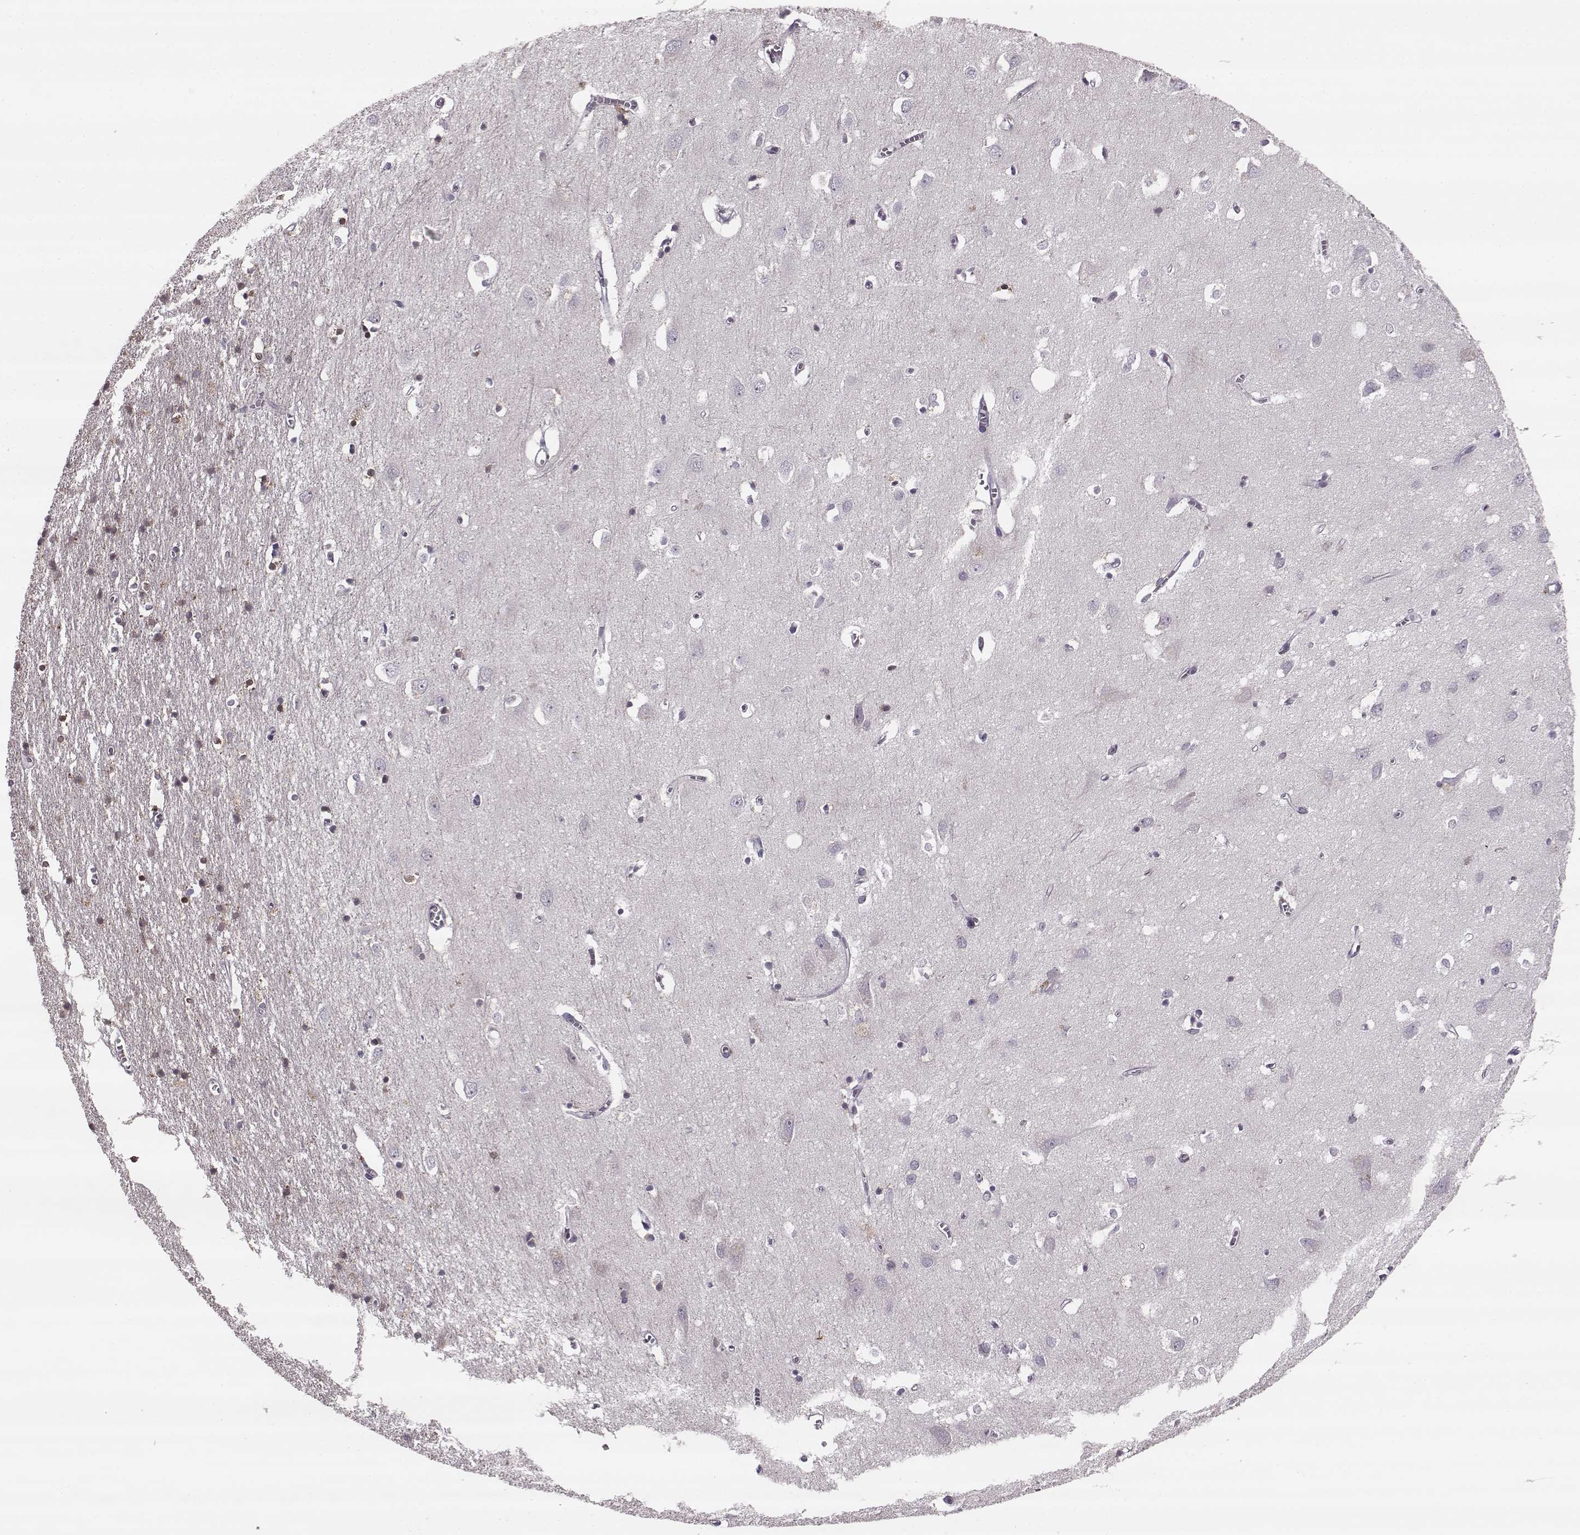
{"staining": {"intensity": "negative", "quantity": "none", "location": "none"}, "tissue": "cerebral cortex", "cell_type": "Endothelial cells", "image_type": "normal", "snomed": [{"axis": "morphology", "description": "Normal tissue, NOS"}, {"axis": "topography", "description": "Cerebral cortex"}], "caption": "Endothelial cells show no significant protein expression in unremarkable cerebral cortex.", "gene": "MAP6D1", "patient": {"sex": "male", "age": 70}}